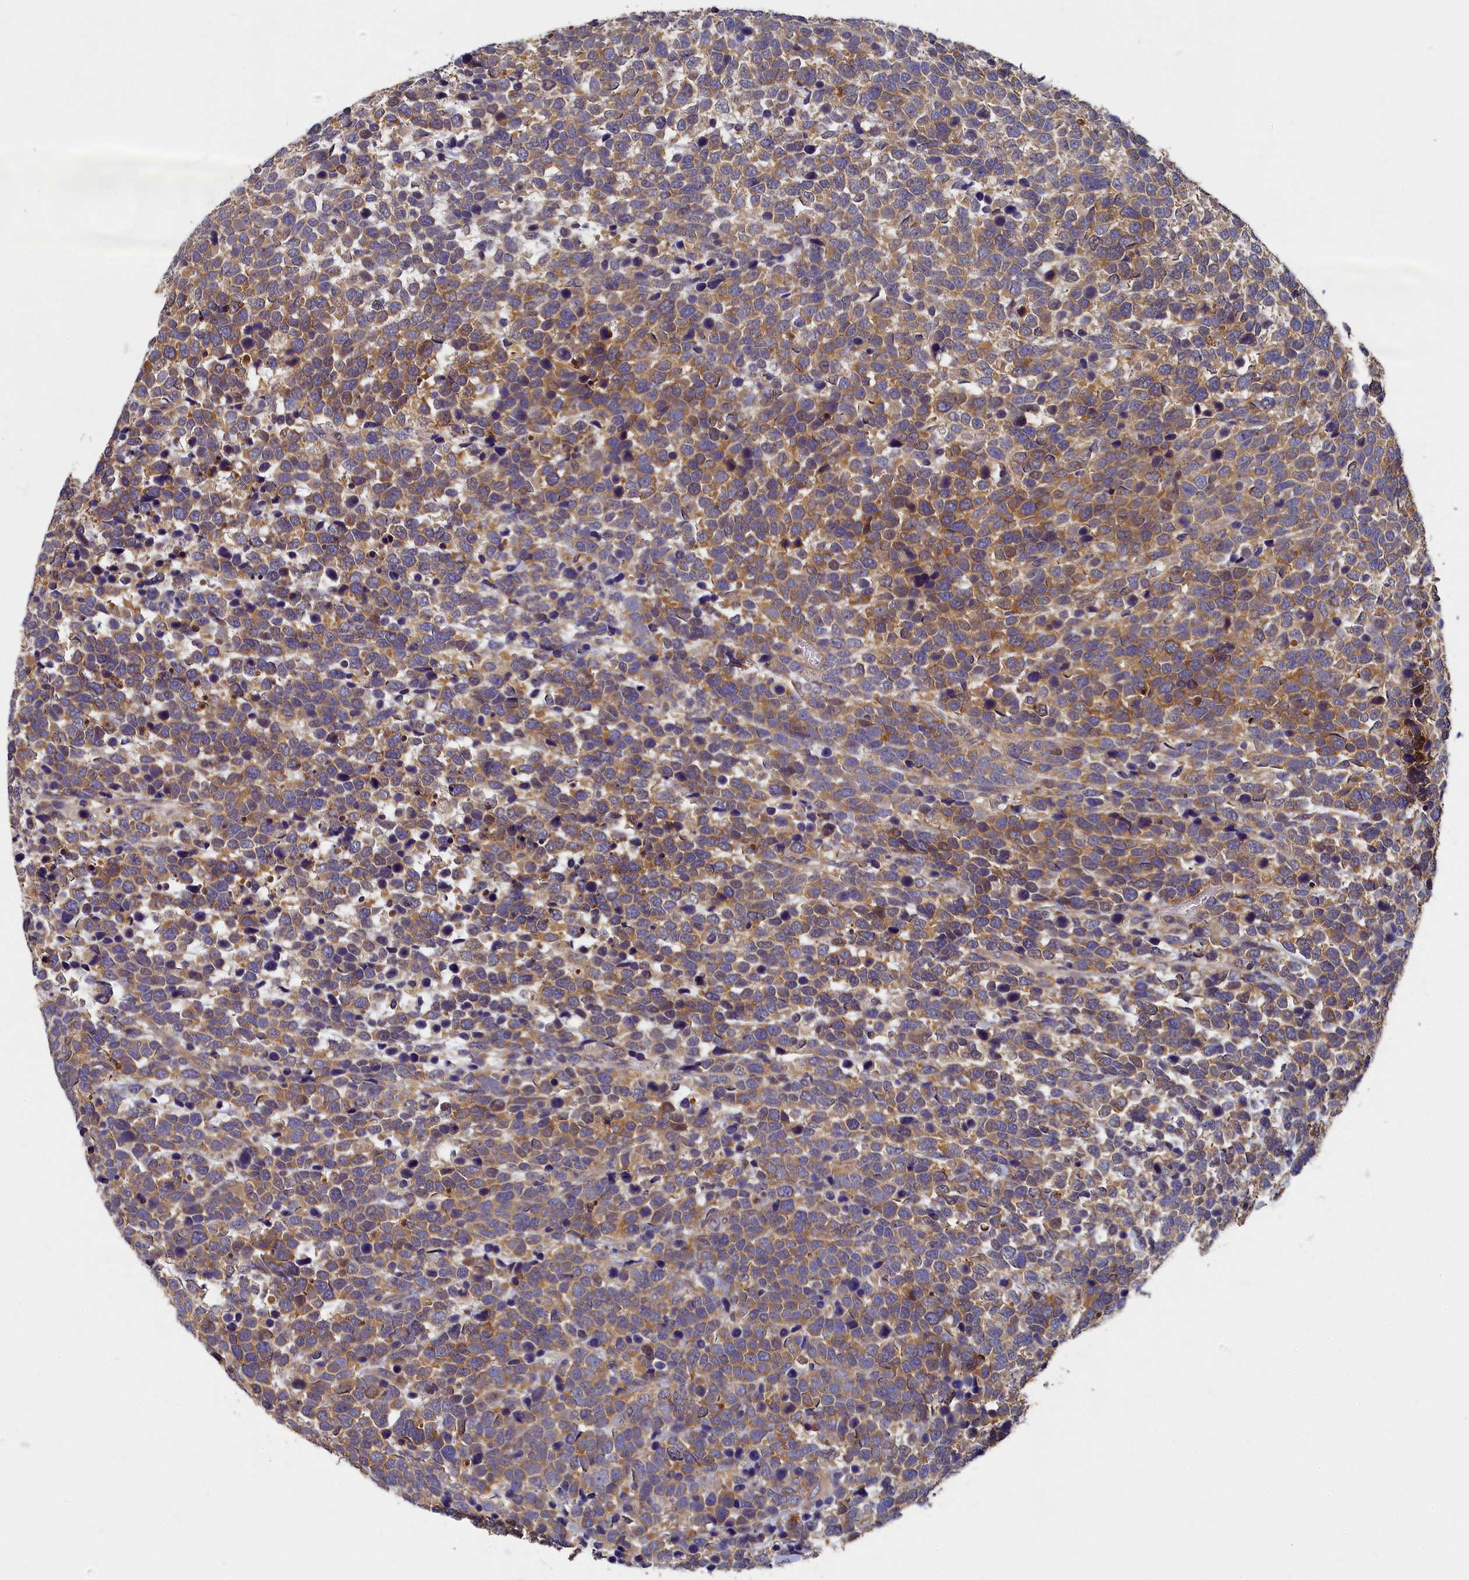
{"staining": {"intensity": "moderate", "quantity": ">75%", "location": "cytoplasmic/membranous"}, "tissue": "urothelial cancer", "cell_type": "Tumor cells", "image_type": "cancer", "snomed": [{"axis": "morphology", "description": "Urothelial carcinoma, High grade"}, {"axis": "topography", "description": "Urinary bladder"}], "caption": "Immunohistochemical staining of human urothelial cancer shows medium levels of moderate cytoplasmic/membranous positivity in approximately >75% of tumor cells.", "gene": "TBCB", "patient": {"sex": "female", "age": 82}}